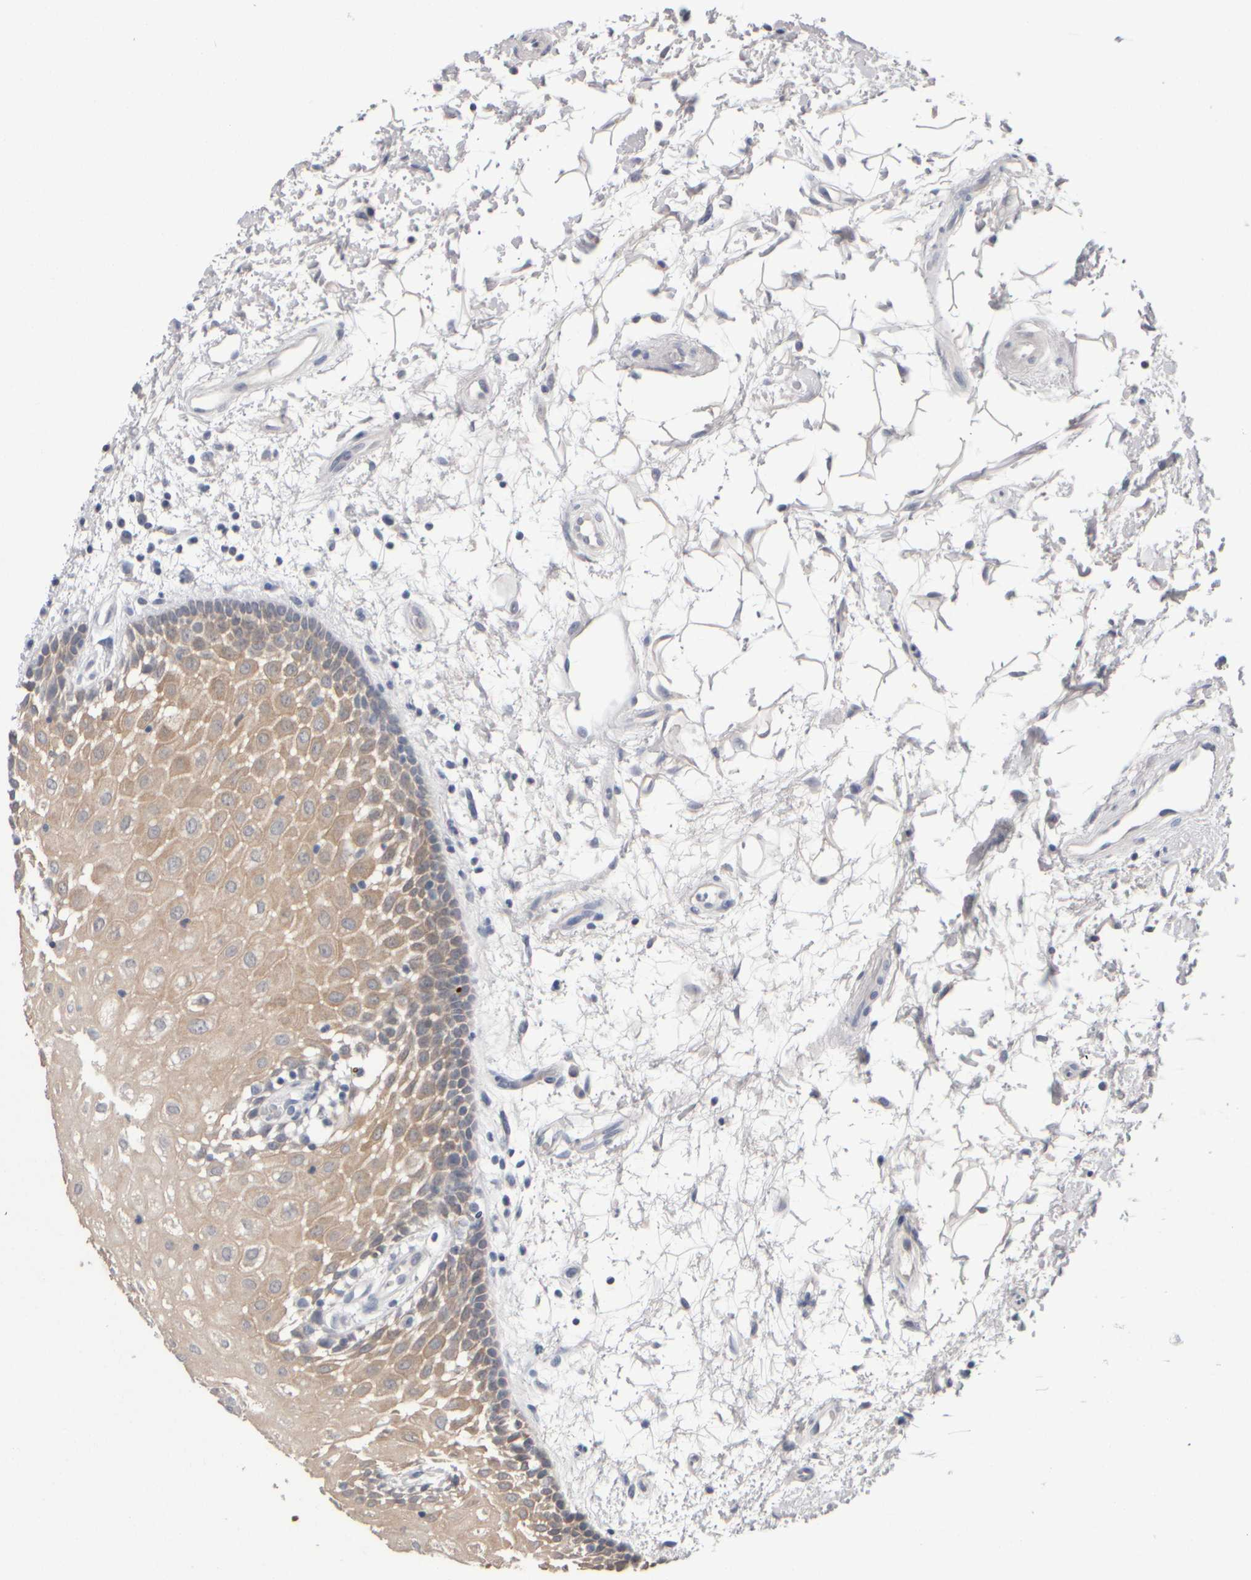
{"staining": {"intensity": "moderate", "quantity": ">75%", "location": "cytoplasmic/membranous"}, "tissue": "oral mucosa", "cell_type": "Squamous epithelial cells", "image_type": "normal", "snomed": [{"axis": "morphology", "description": "Normal tissue, NOS"}, {"axis": "topography", "description": "Skeletal muscle"}, {"axis": "topography", "description": "Oral tissue"}, {"axis": "topography", "description": "Peripheral nerve tissue"}], "caption": "This micrograph shows immunohistochemistry (IHC) staining of benign oral mucosa, with medium moderate cytoplasmic/membranous staining in about >75% of squamous epithelial cells.", "gene": "EPHX2", "patient": {"sex": "female", "age": 84}}